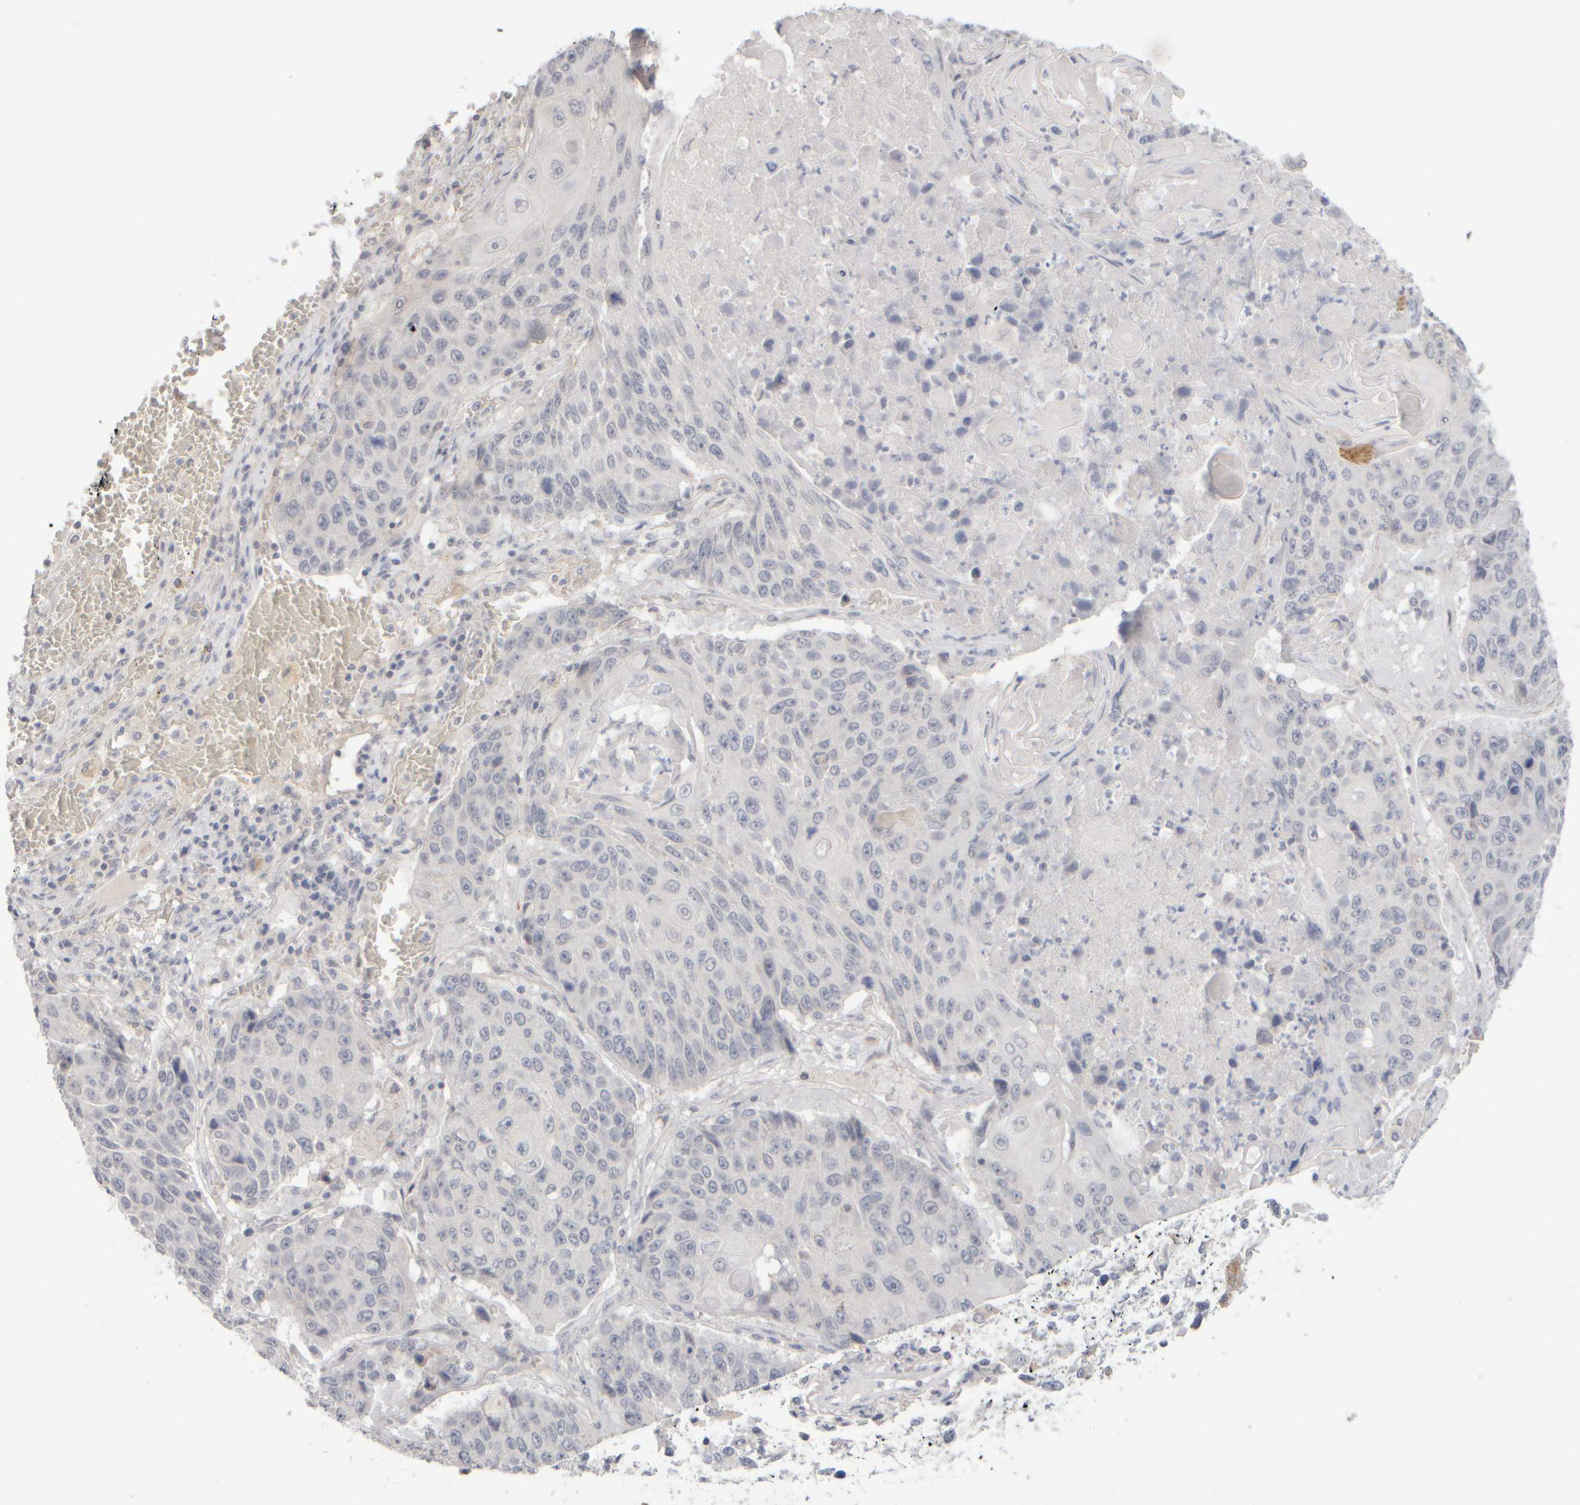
{"staining": {"intensity": "negative", "quantity": "none", "location": "none"}, "tissue": "lung cancer", "cell_type": "Tumor cells", "image_type": "cancer", "snomed": [{"axis": "morphology", "description": "Adenocarcinoma, NOS"}, {"axis": "topography", "description": "Lung"}], "caption": "Tumor cells are negative for brown protein staining in lung adenocarcinoma.", "gene": "ZNF112", "patient": {"sex": "male", "age": 64}}